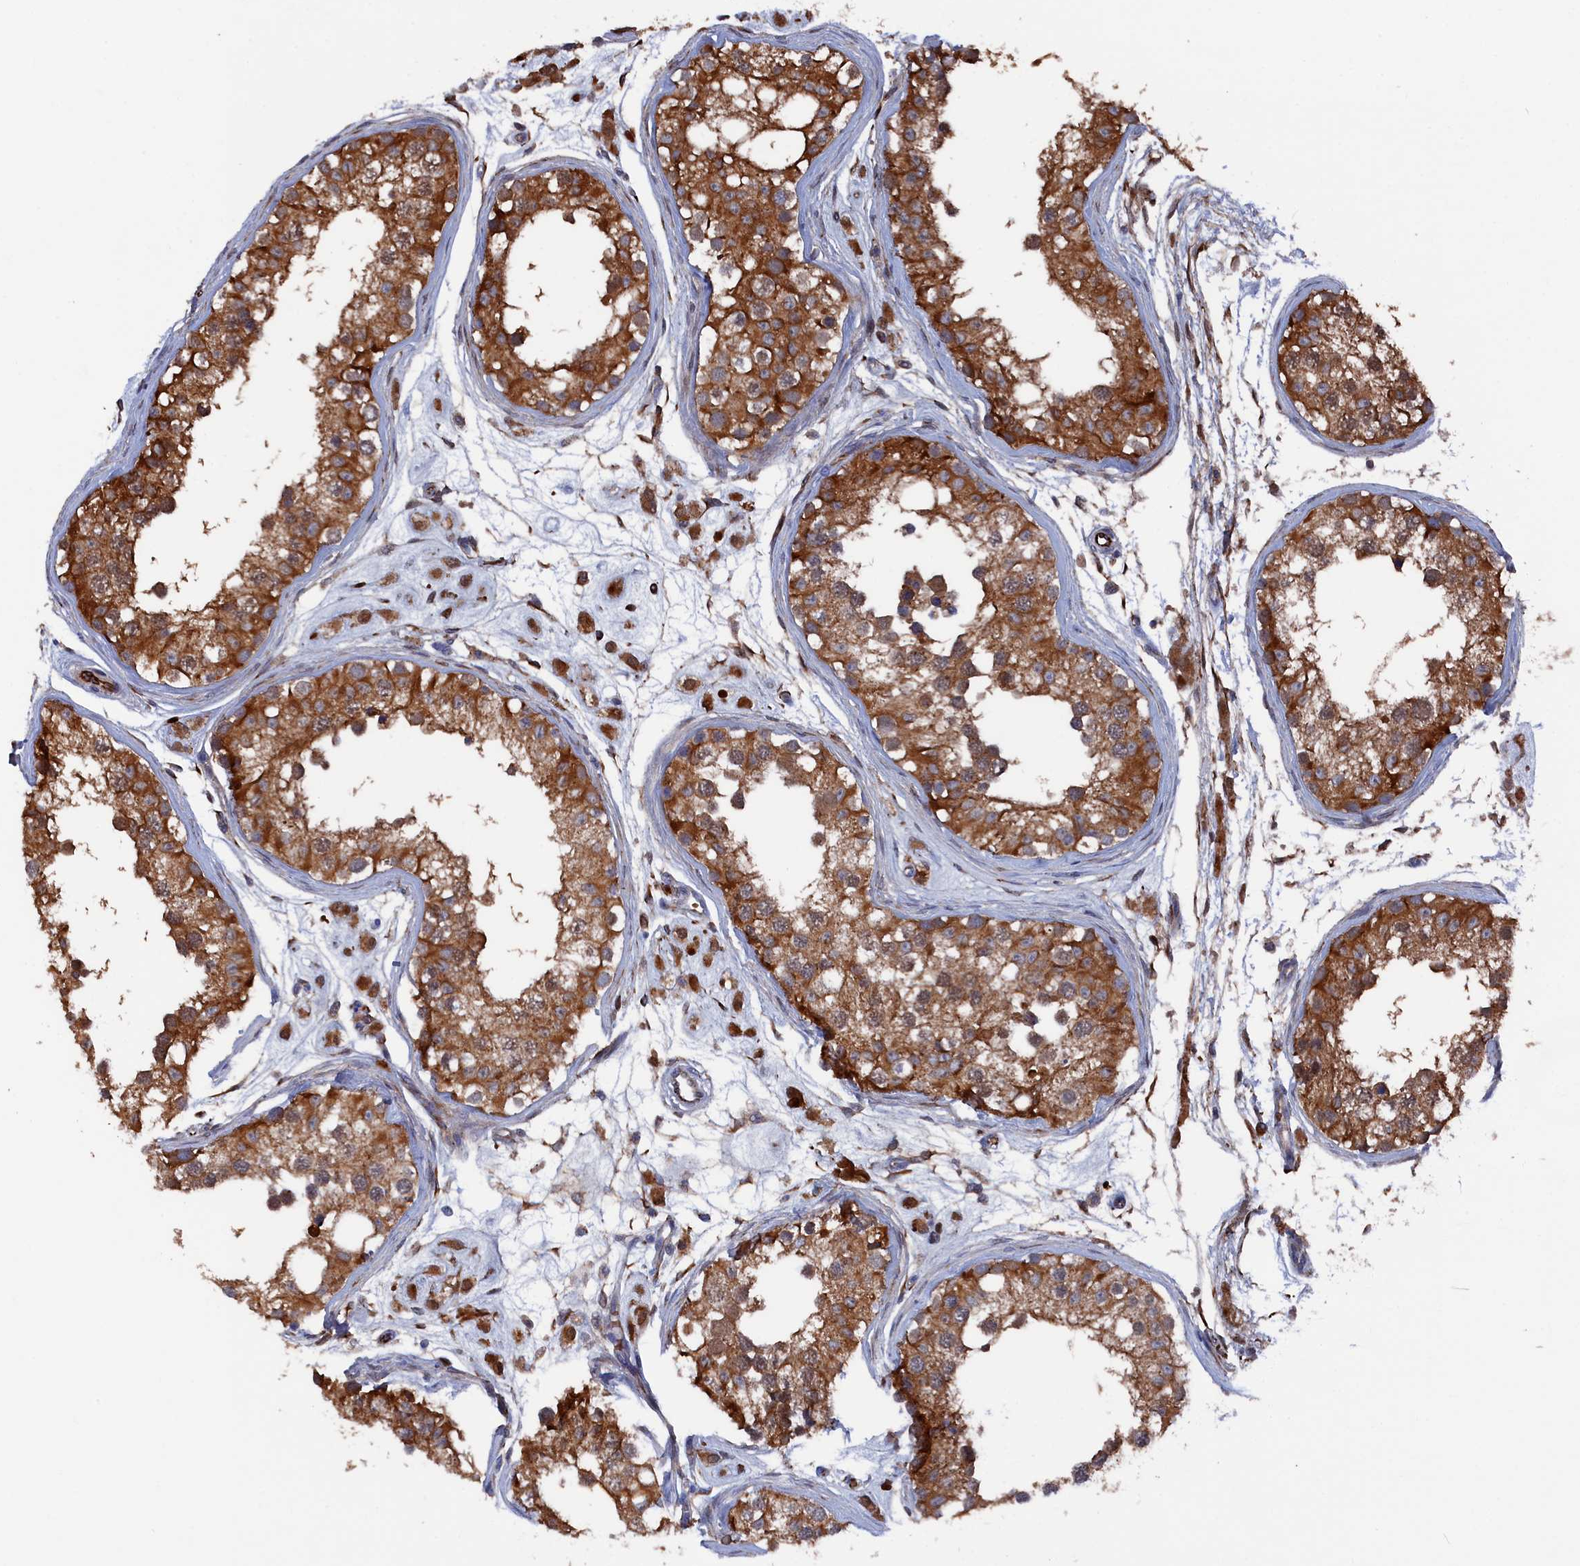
{"staining": {"intensity": "moderate", "quantity": ">75%", "location": "cytoplasmic/membranous"}, "tissue": "testis", "cell_type": "Cells in seminiferous ducts", "image_type": "normal", "snomed": [{"axis": "morphology", "description": "Normal tissue, NOS"}, {"axis": "morphology", "description": "Adenocarcinoma, metastatic, NOS"}, {"axis": "topography", "description": "Testis"}], "caption": "A brown stain highlights moderate cytoplasmic/membranous staining of a protein in cells in seminiferous ducts of benign human testis. (Brightfield microscopy of DAB IHC at high magnification).", "gene": "SMG9", "patient": {"sex": "male", "age": 26}}